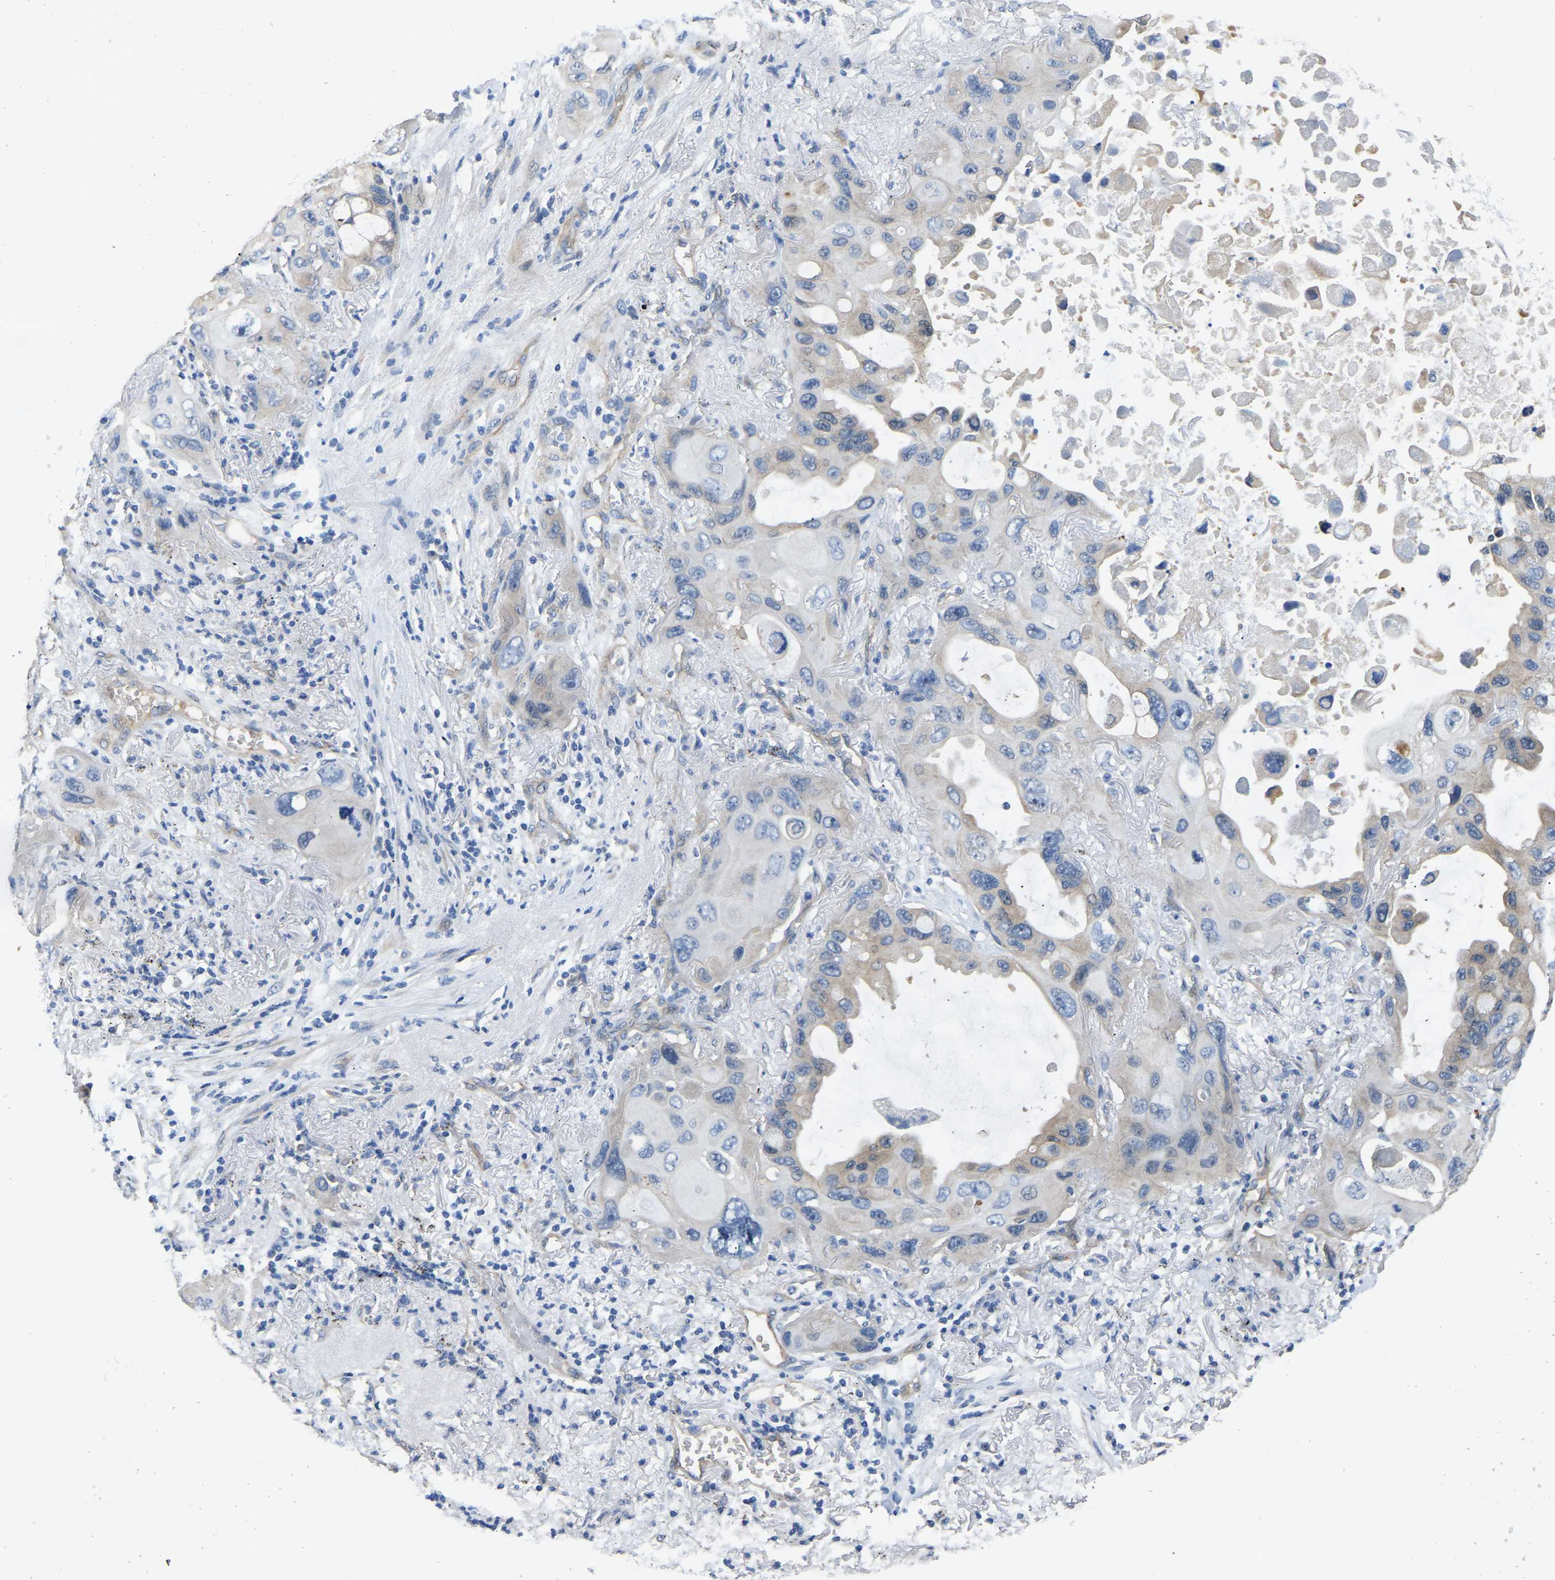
{"staining": {"intensity": "weak", "quantity": "<25%", "location": "cytoplasmic/membranous"}, "tissue": "lung cancer", "cell_type": "Tumor cells", "image_type": "cancer", "snomed": [{"axis": "morphology", "description": "Squamous cell carcinoma, NOS"}, {"axis": "topography", "description": "Lung"}], "caption": "The image demonstrates no significant expression in tumor cells of squamous cell carcinoma (lung). Brightfield microscopy of immunohistochemistry (IHC) stained with DAB (brown) and hematoxylin (blue), captured at high magnification.", "gene": "HIGD2B", "patient": {"sex": "female", "age": 73}}